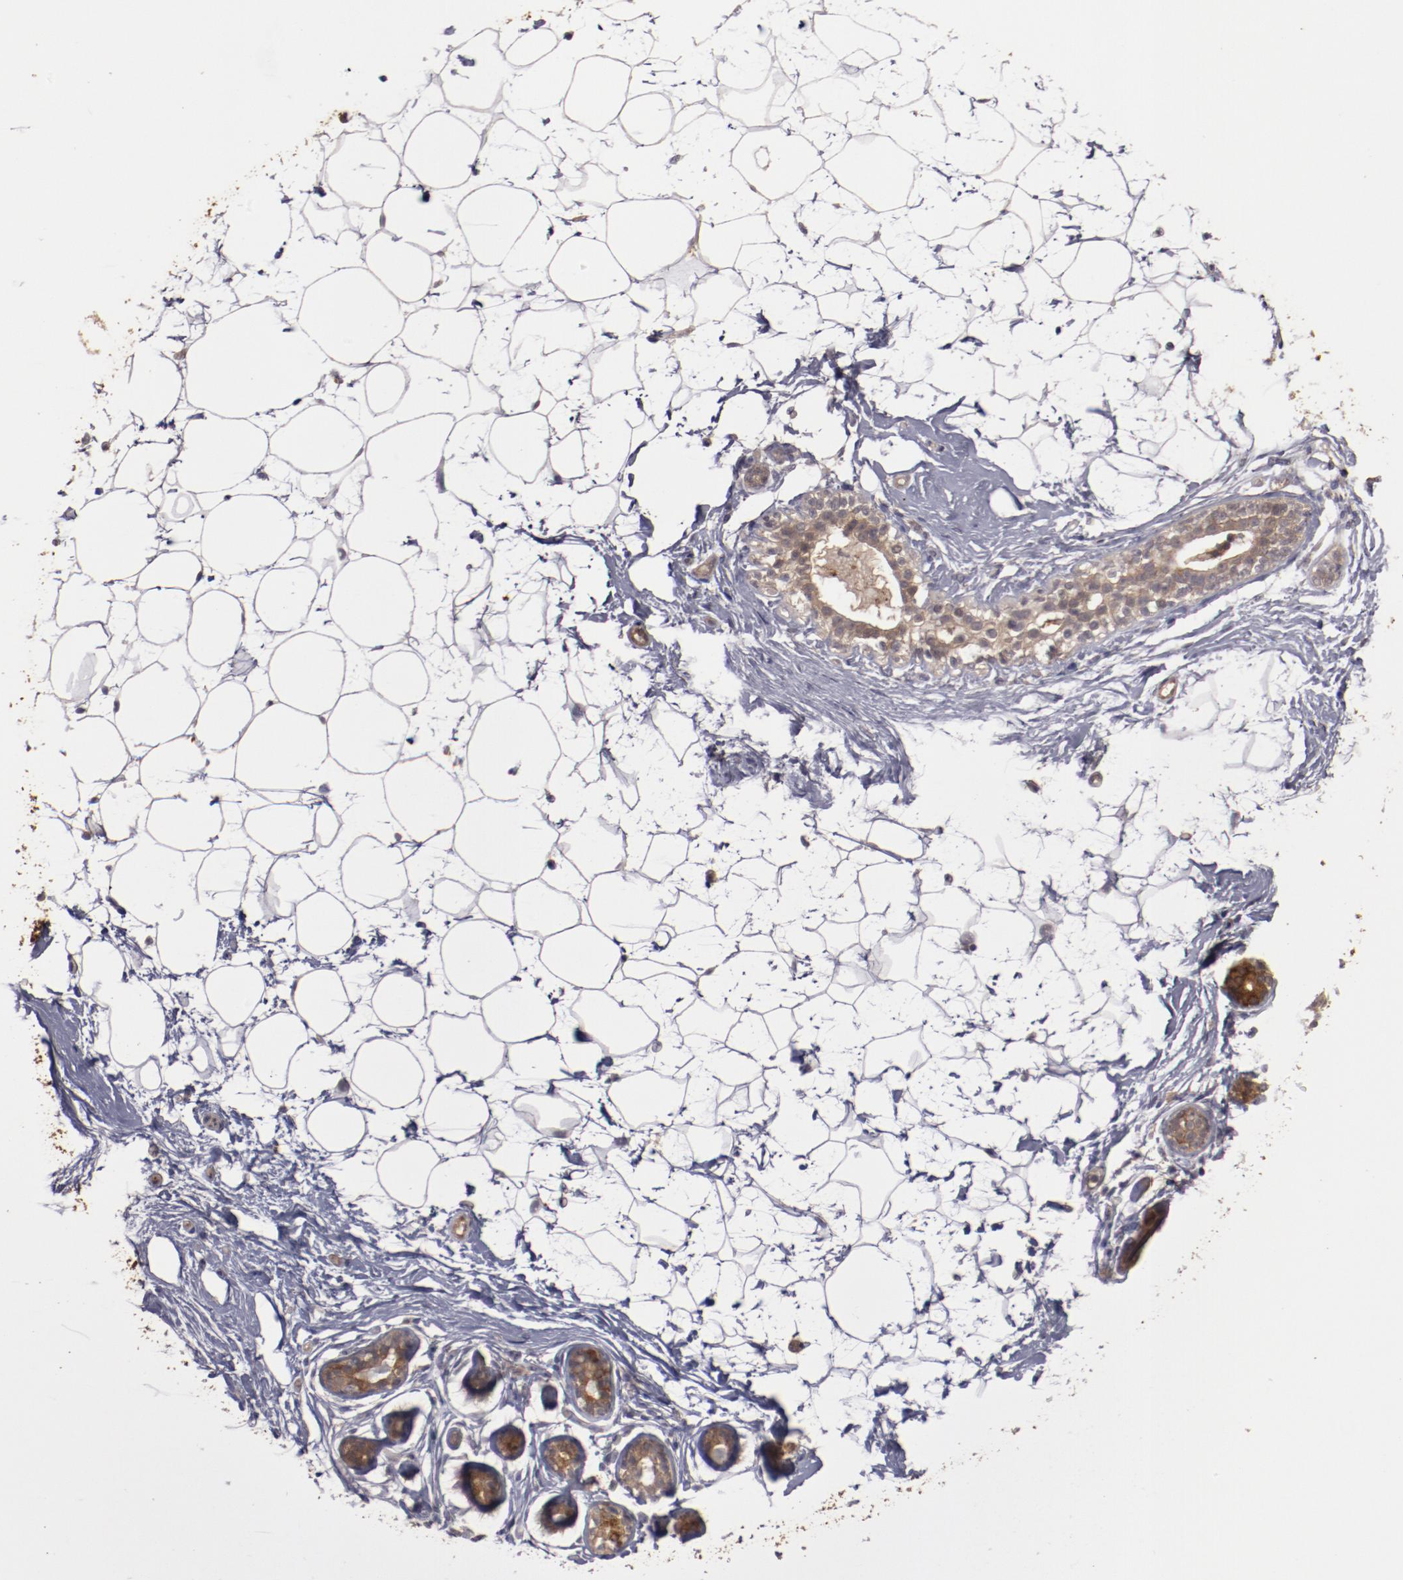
{"staining": {"intensity": "negative", "quantity": "none", "location": "none"}, "tissue": "adipose tissue", "cell_type": "Adipocytes", "image_type": "normal", "snomed": [{"axis": "morphology", "description": "Normal tissue, NOS"}, {"axis": "topography", "description": "Breast"}], "caption": "A high-resolution histopathology image shows immunohistochemistry staining of benign adipose tissue, which displays no significant positivity in adipocytes. (DAB (3,3'-diaminobenzidine) immunohistochemistry (IHC) visualized using brightfield microscopy, high magnification).", "gene": "LRRC75B", "patient": {"sex": "female", "age": 22}}